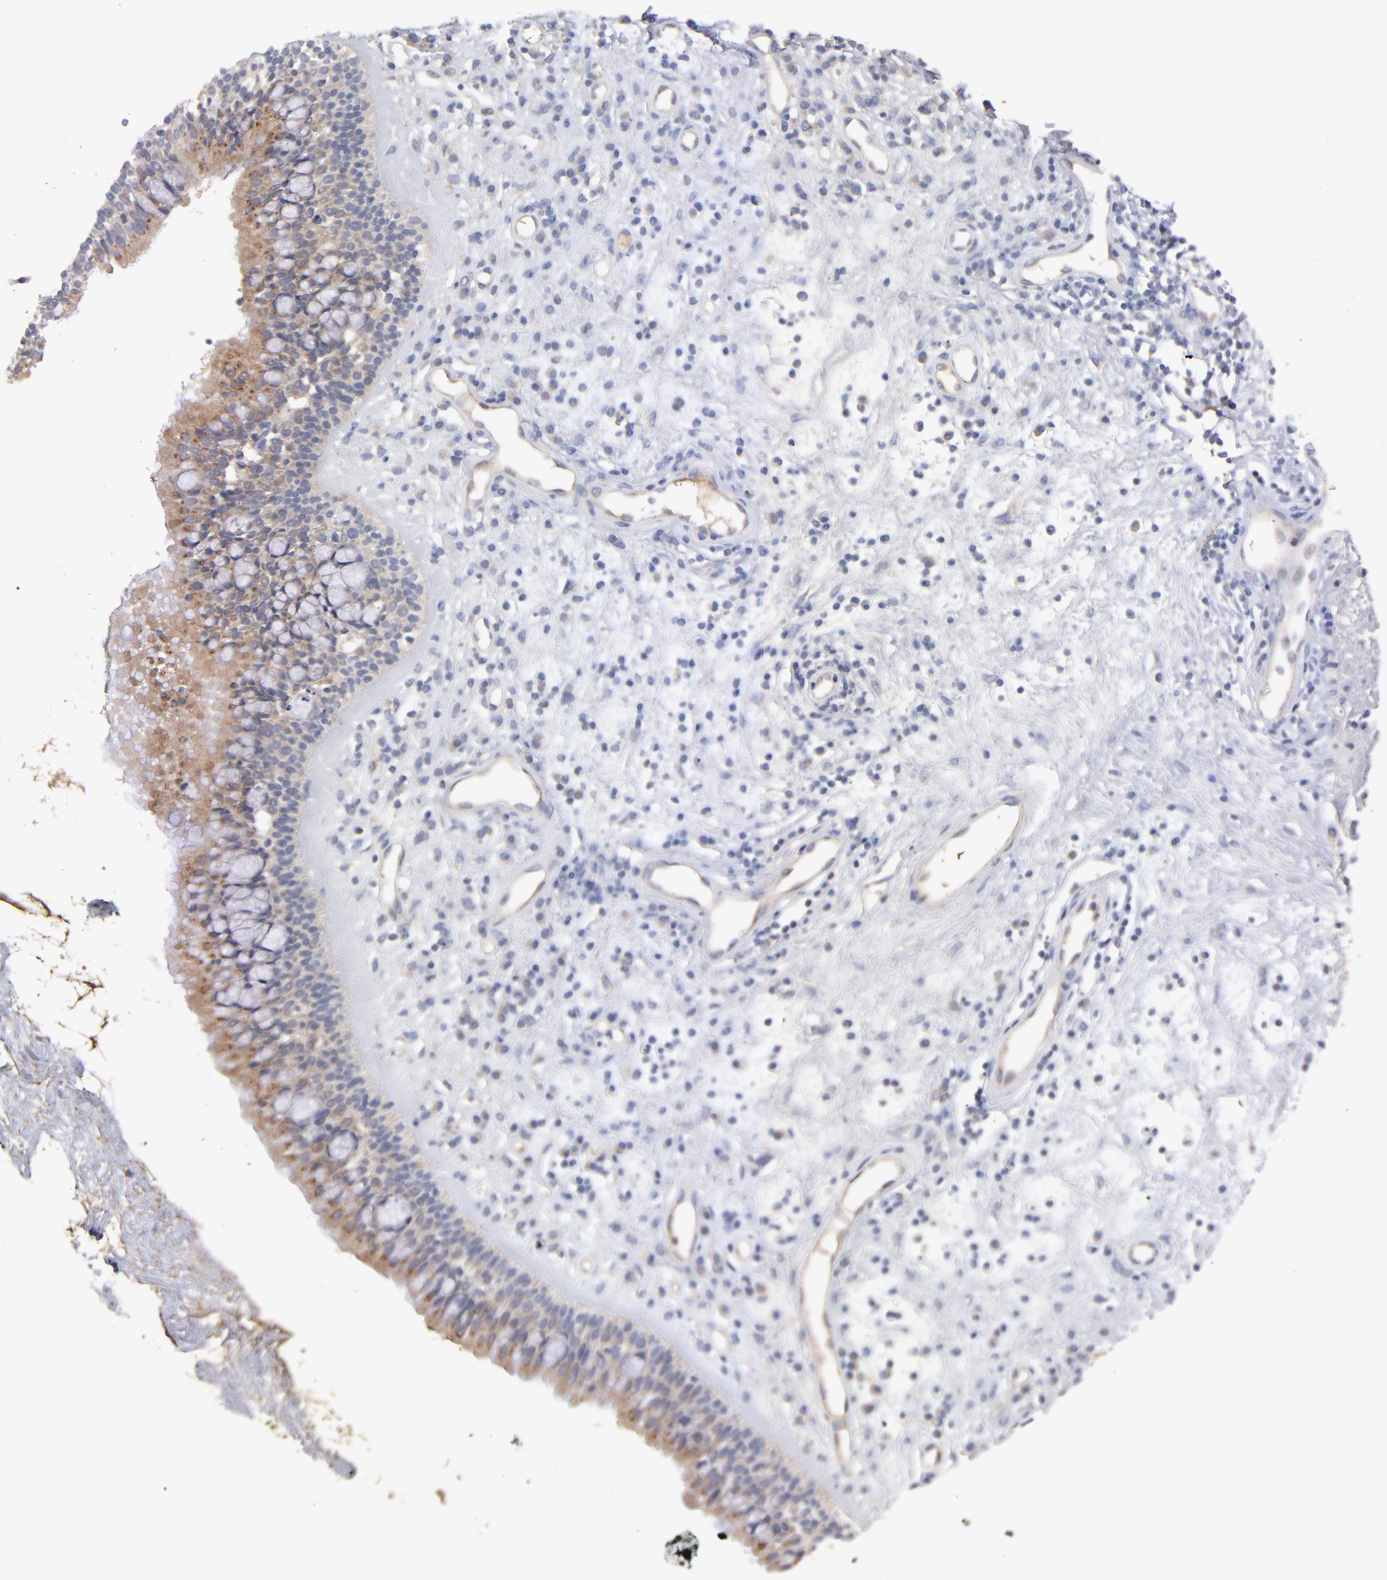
{"staining": {"intensity": "moderate", "quantity": ">75%", "location": "cytoplasmic/membranous"}, "tissue": "nasopharynx", "cell_type": "Respiratory epithelial cells", "image_type": "normal", "snomed": [{"axis": "morphology", "description": "Normal tissue, NOS"}, {"axis": "morphology", "description": "Inflammation, NOS"}, {"axis": "topography", "description": "Nasopharynx"}], "caption": "Respiratory epithelial cells reveal medium levels of moderate cytoplasmic/membranous staining in approximately >75% of cells in normal nasopharynx.", "gene": "DACT1", "patient": {"sex": "male", "age": 48}}